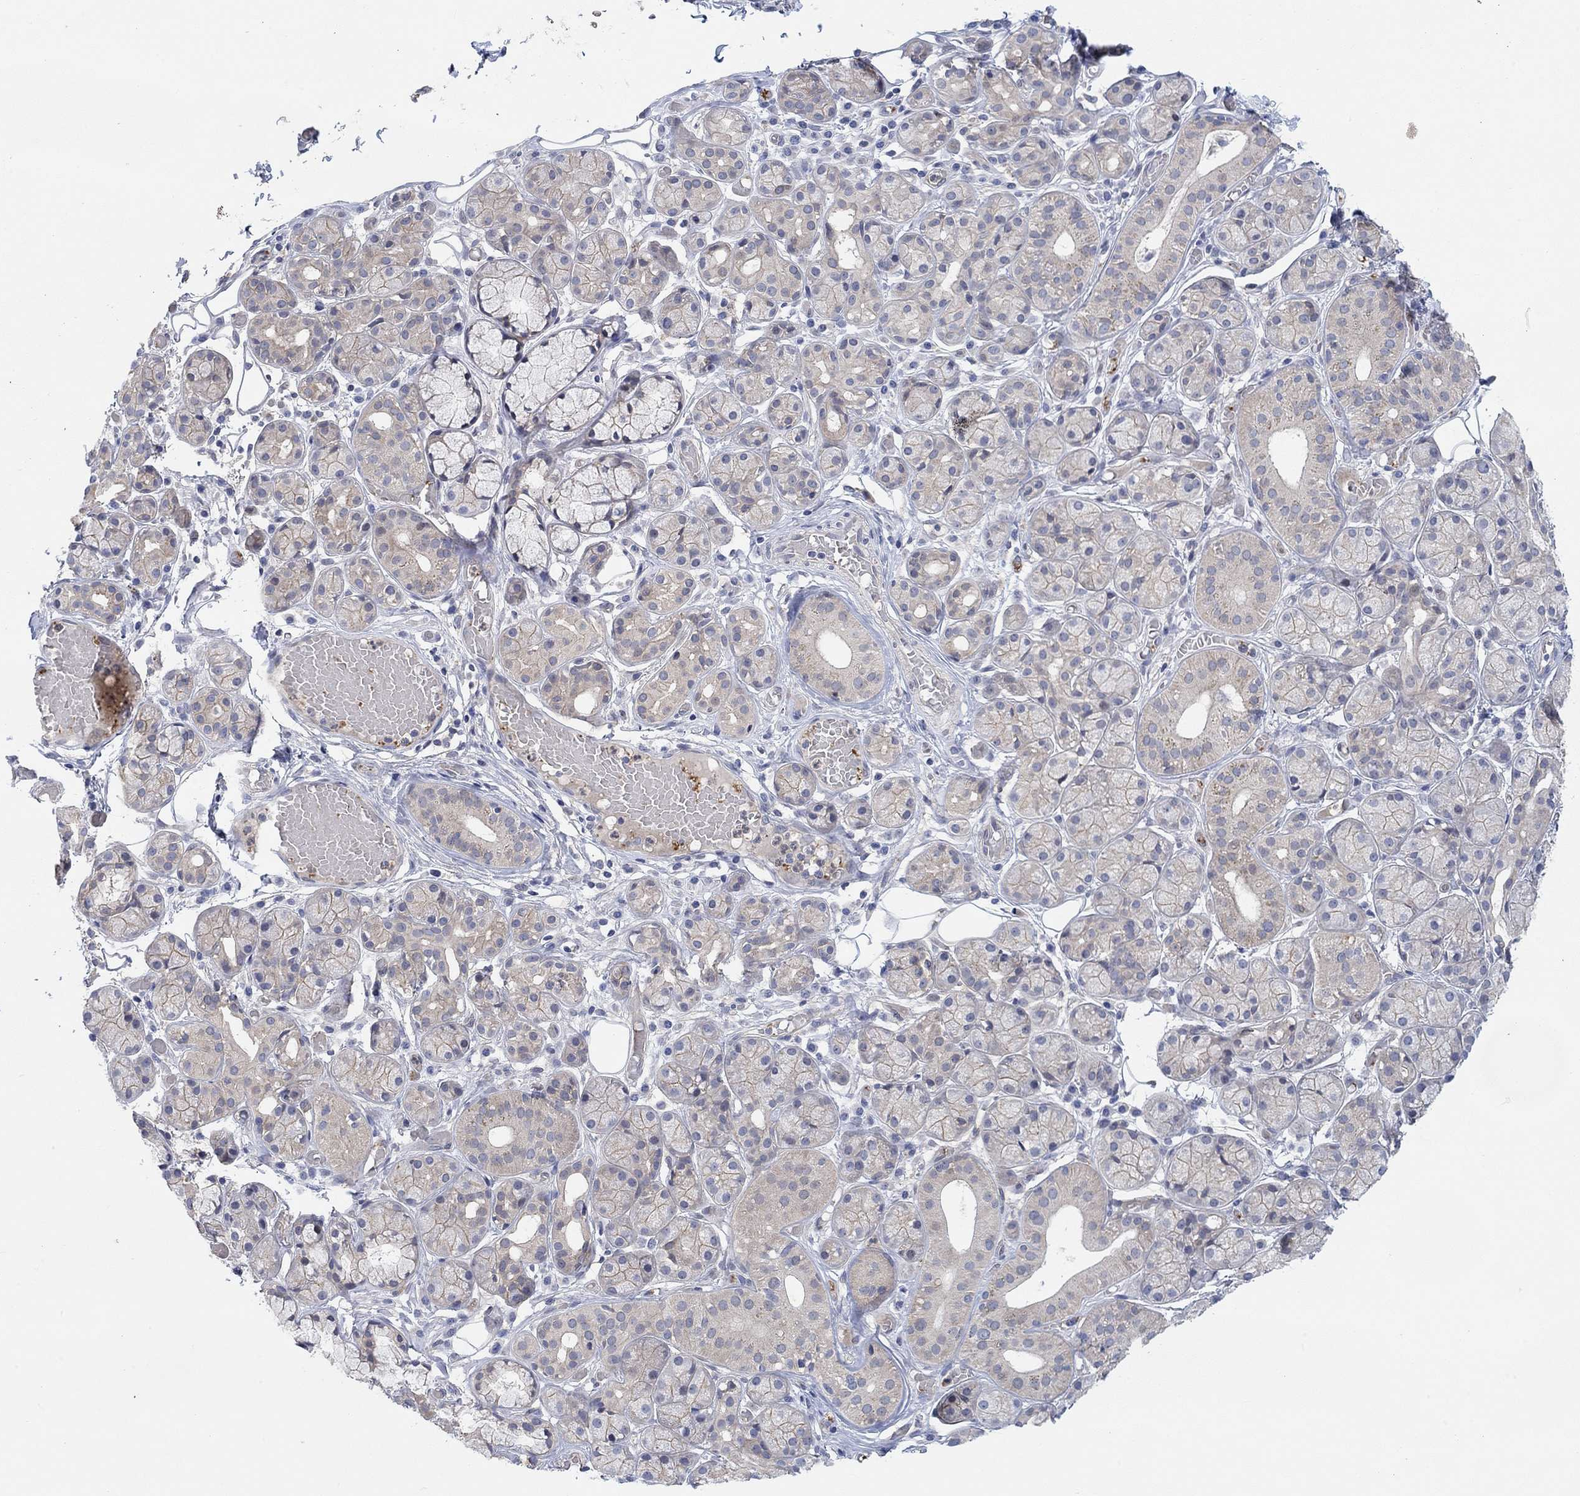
{"staining": {"intensity": "negative", "quantity": "none", "location": "none"}, "tissue": "salivary gland", "cell_type": "Glandular cells", "image_type": "normal", "snomed": [{"axis": "morphology", "description": "Normal tissue, NOS"}, {"axis": "topography", "description": "Salivary gland"}, {"axis": "topography", "description": "Peripheral nerve tissue"}], "caption": "High power microscopy image of an immunohistochemistry (IHC) histopathology image of unremarkable salivary gland, revealing no significant expression in glandular cells.", "gene": "PMFBP1", "patient": {"sex": "male", "age": 71}}